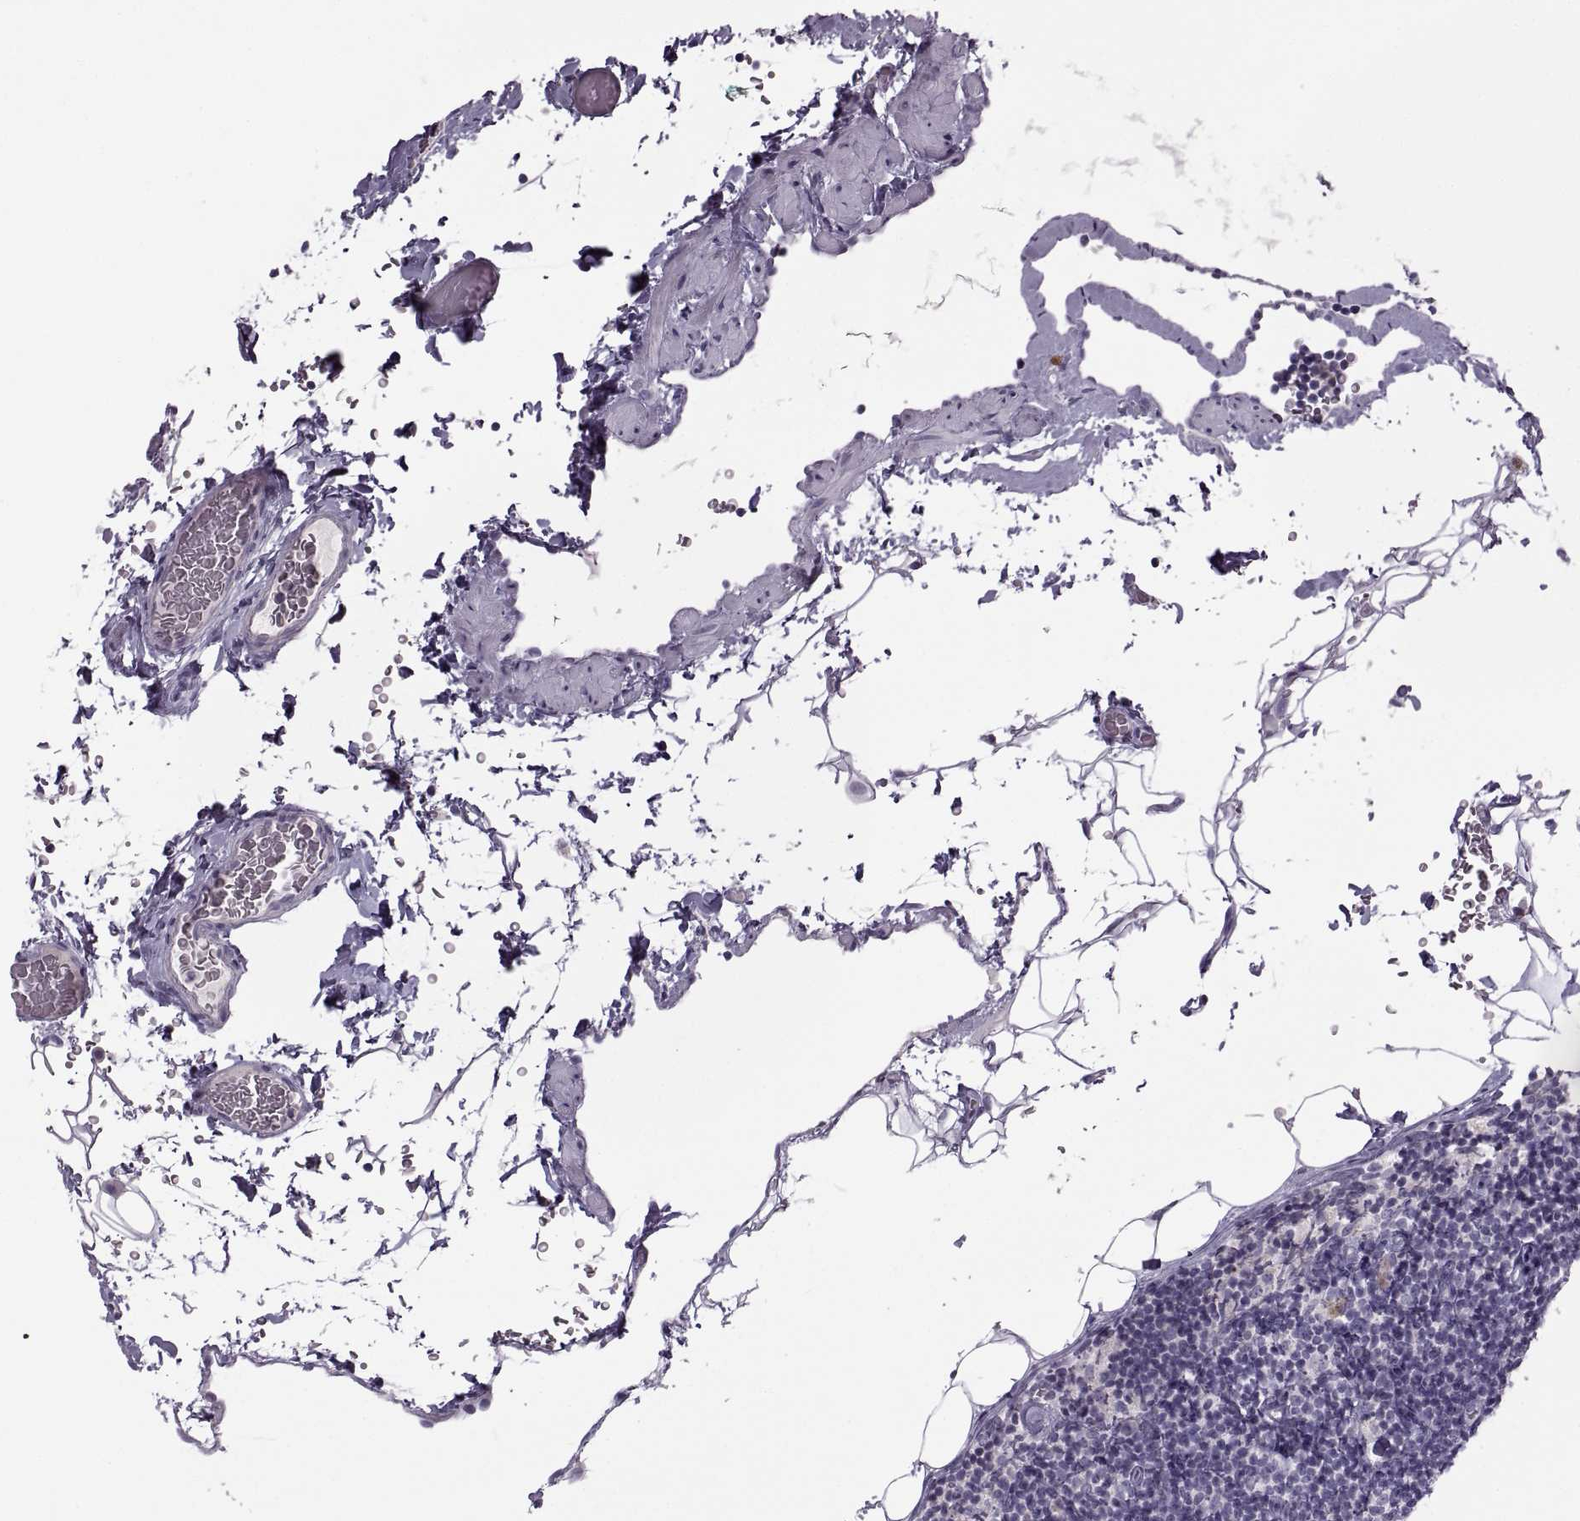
{"staining": {"intensity": "negative", "quantity": "none", "location": "none"}, "tissue": "lymphoma", "cell_type": "Tumor cells", "image_type": "cancer", "snomed": [{"axis": "morphology", "description": "Malignant lymphoma, non-Hodgkin's type, Low grade"}, {"axis": "topography", "description": "Lymph node"}], "caption": "An immunohistochemistry (IHC) photomicrograph of lymphoma is shown. There is no staining in tumor cells of lymphoma.", "gene": "H2AP", "patient": {"sex": "male", "age": 81}}